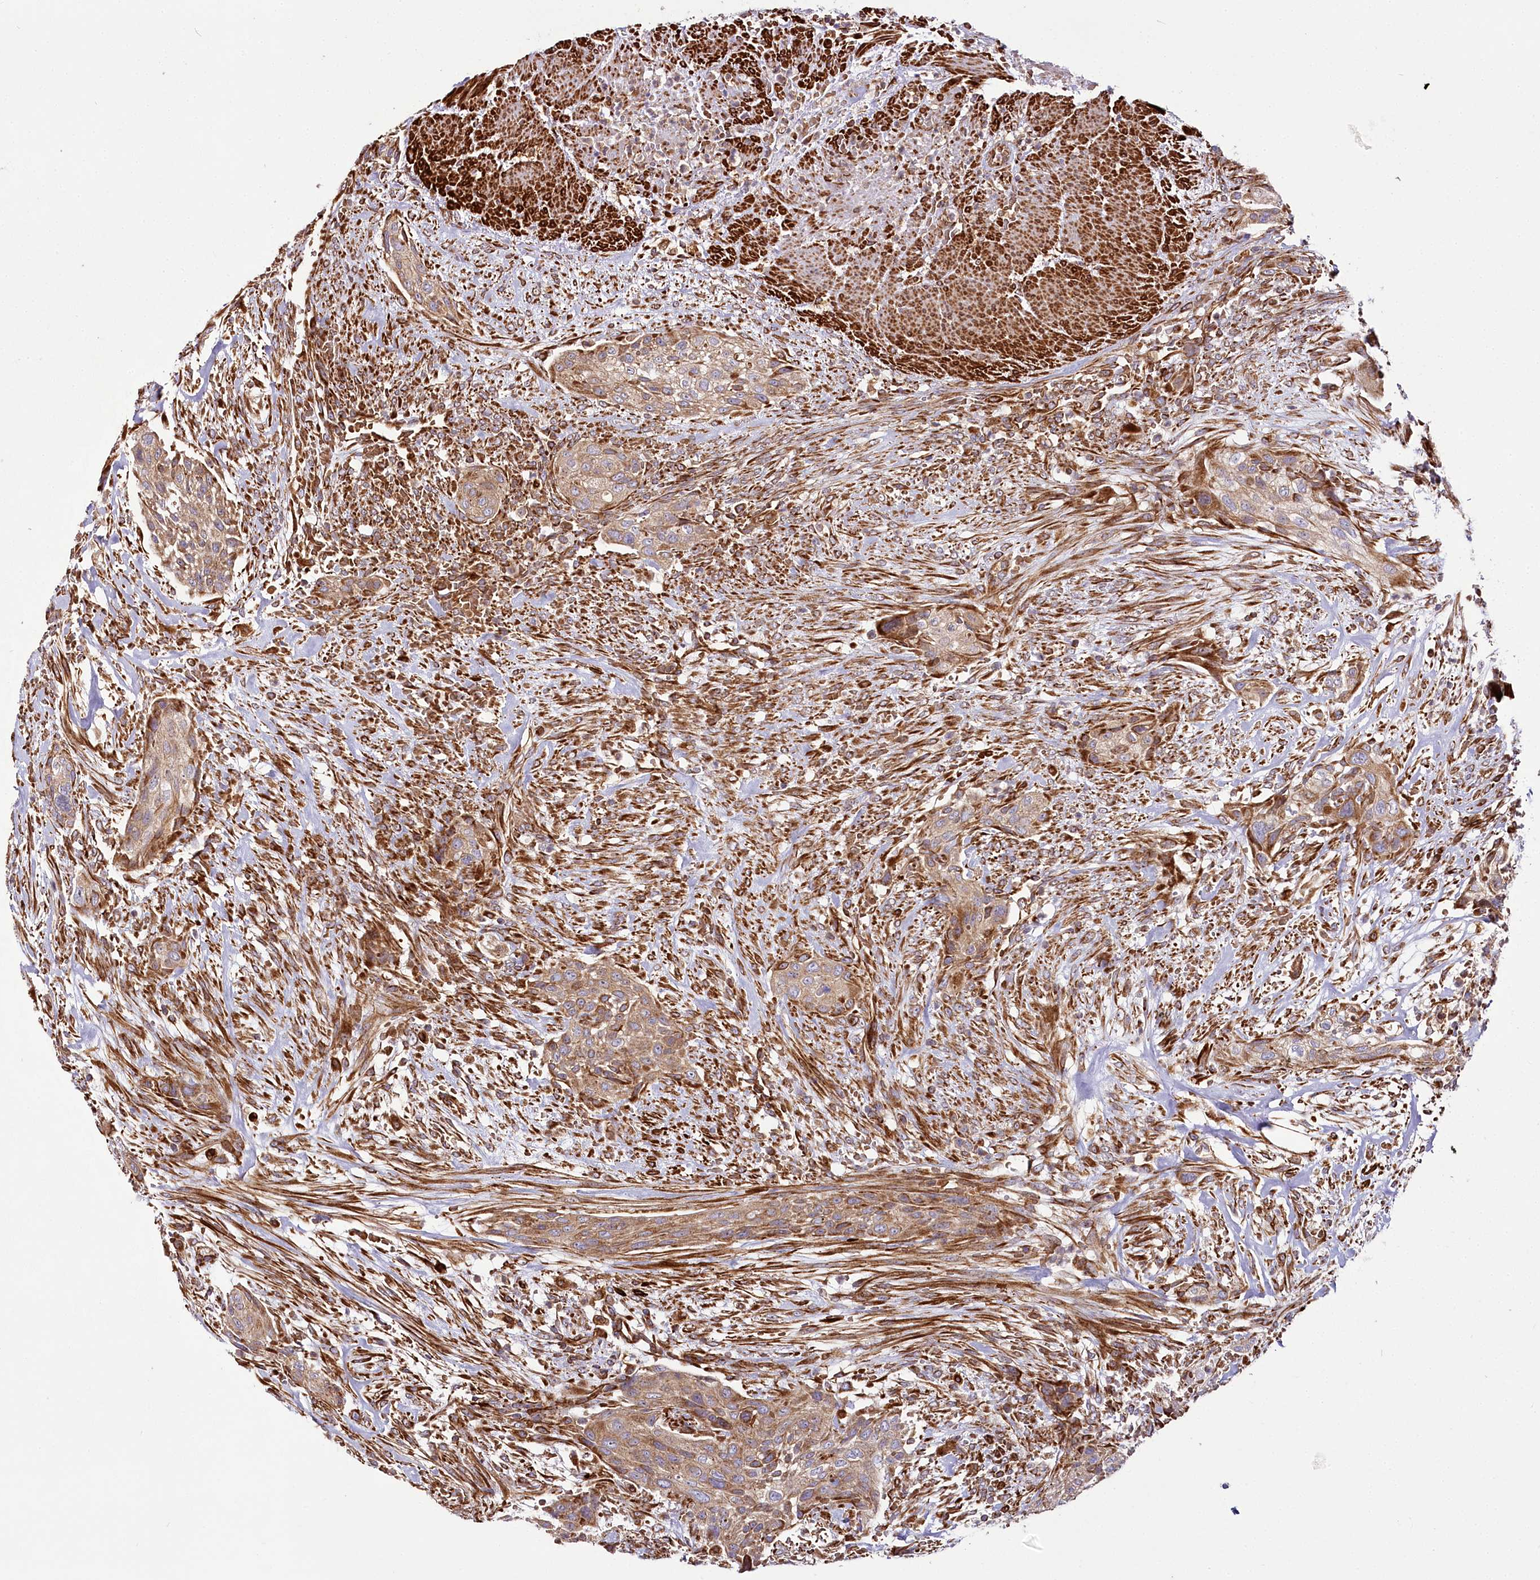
{"staining": {"intensity": "moderate", "quantity": ">75%", "location": "cytoplasmic/membranous"}, "tissue": "urothelial cancer", "cell_type": "Tumor cells", "image_type": "cancer", "snomed": [{"axis": "morphology", "description": "Urothelial carcinoma, High grade"}, {"axis": "topography", "description": "Urinary bladder"}], "caption": "Human urothelial carcinoma (high-grade) stained with a brown dye exhibits moderate cytoplasmic/membranous positive staining in approximately >75% of tumor cells.", "gene": "THUMPD3", "patient": {"sex": "male", "age": 35}}